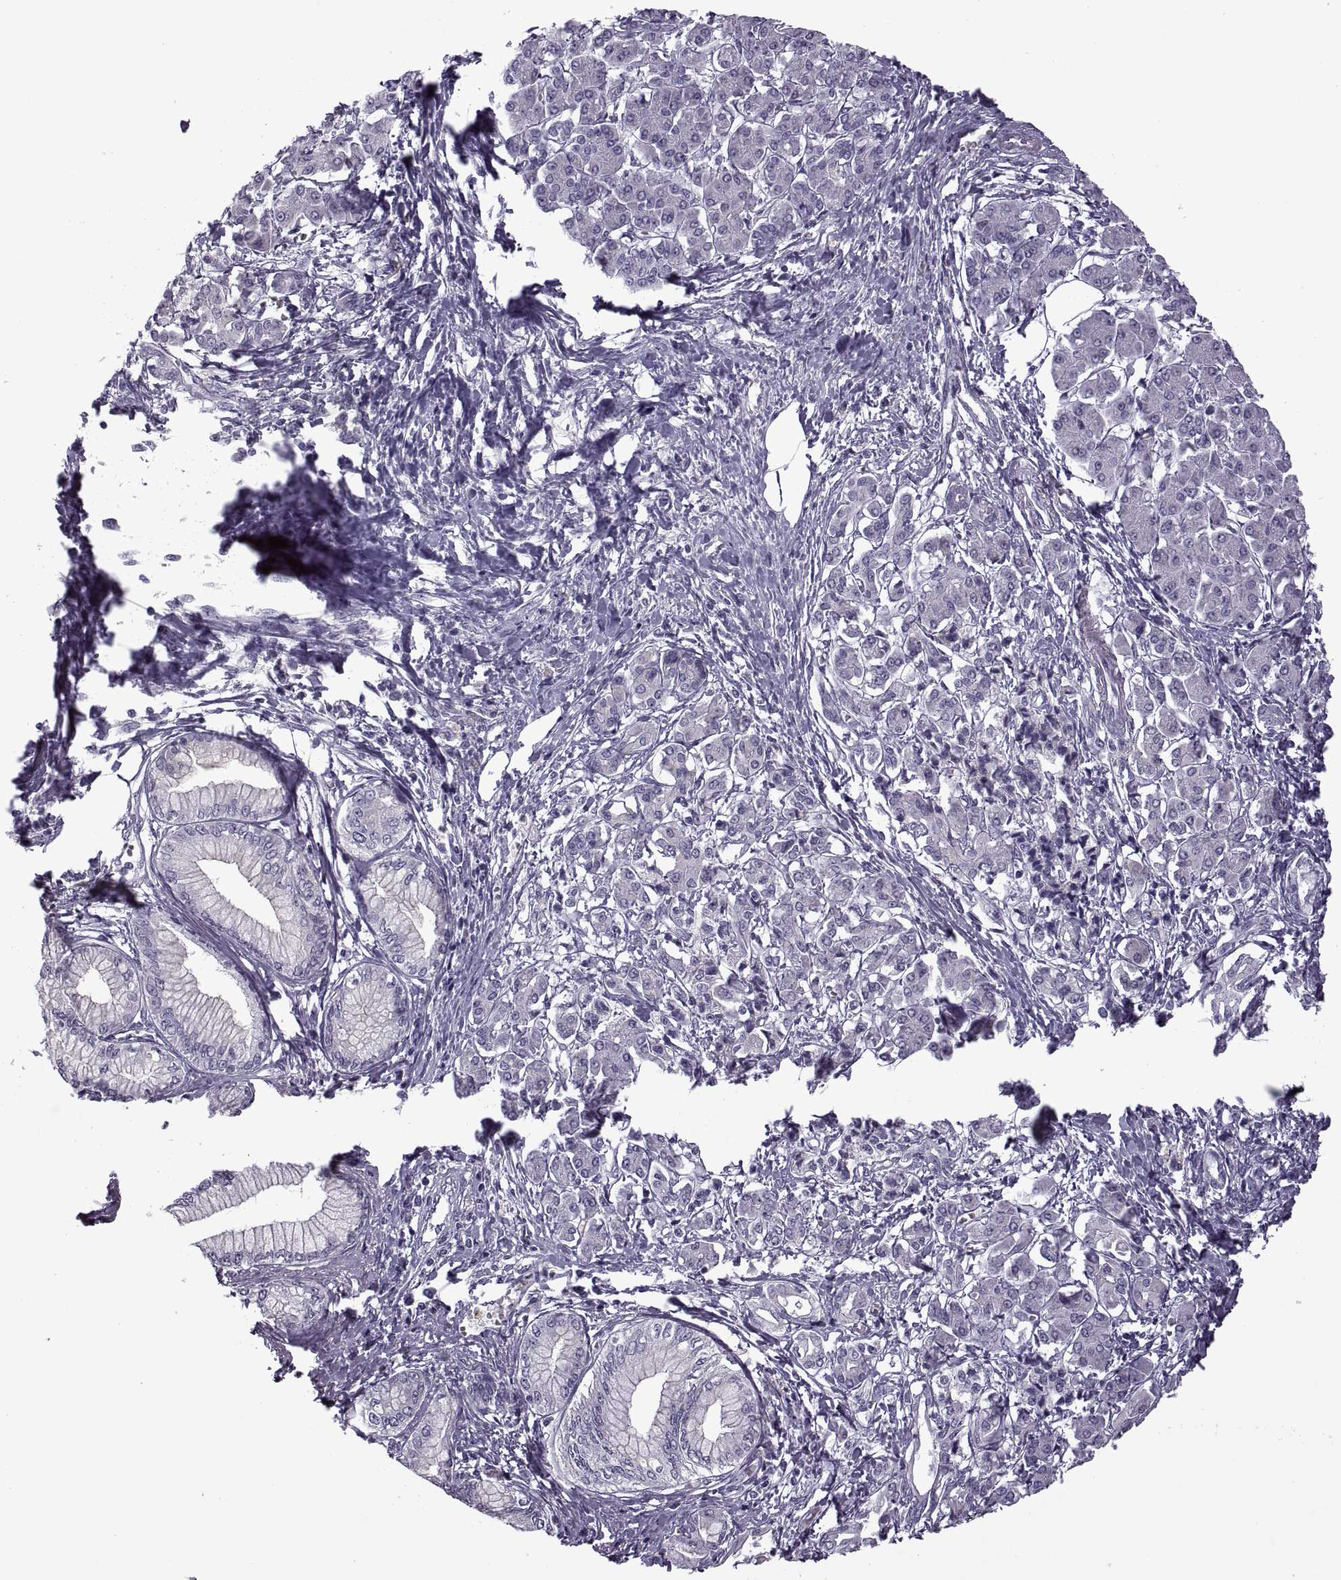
{"staining": {"intensity": "negative", "quantity": "none", "location": "none"}, "tissue": "pancreatic cancer", "cell_type": "Tumor cells", "image_type": "cancer", "snomed": [{"axis": "morphology", "description": "Adenocarcinoma, NOS"}, {"axis": "topography", "description": "Pancreas"}], "caption": "Immunohistochemistry (IHC) photomicrograph of neoplastic tissue: human pancreatic adenocarcinoma stained with DAB demonstrates no significant protein positivity in tumor cells. (DAB IHC, high magnification).", "gene": "RIPK4", "patient": {"sex": "female", "age": 68}}